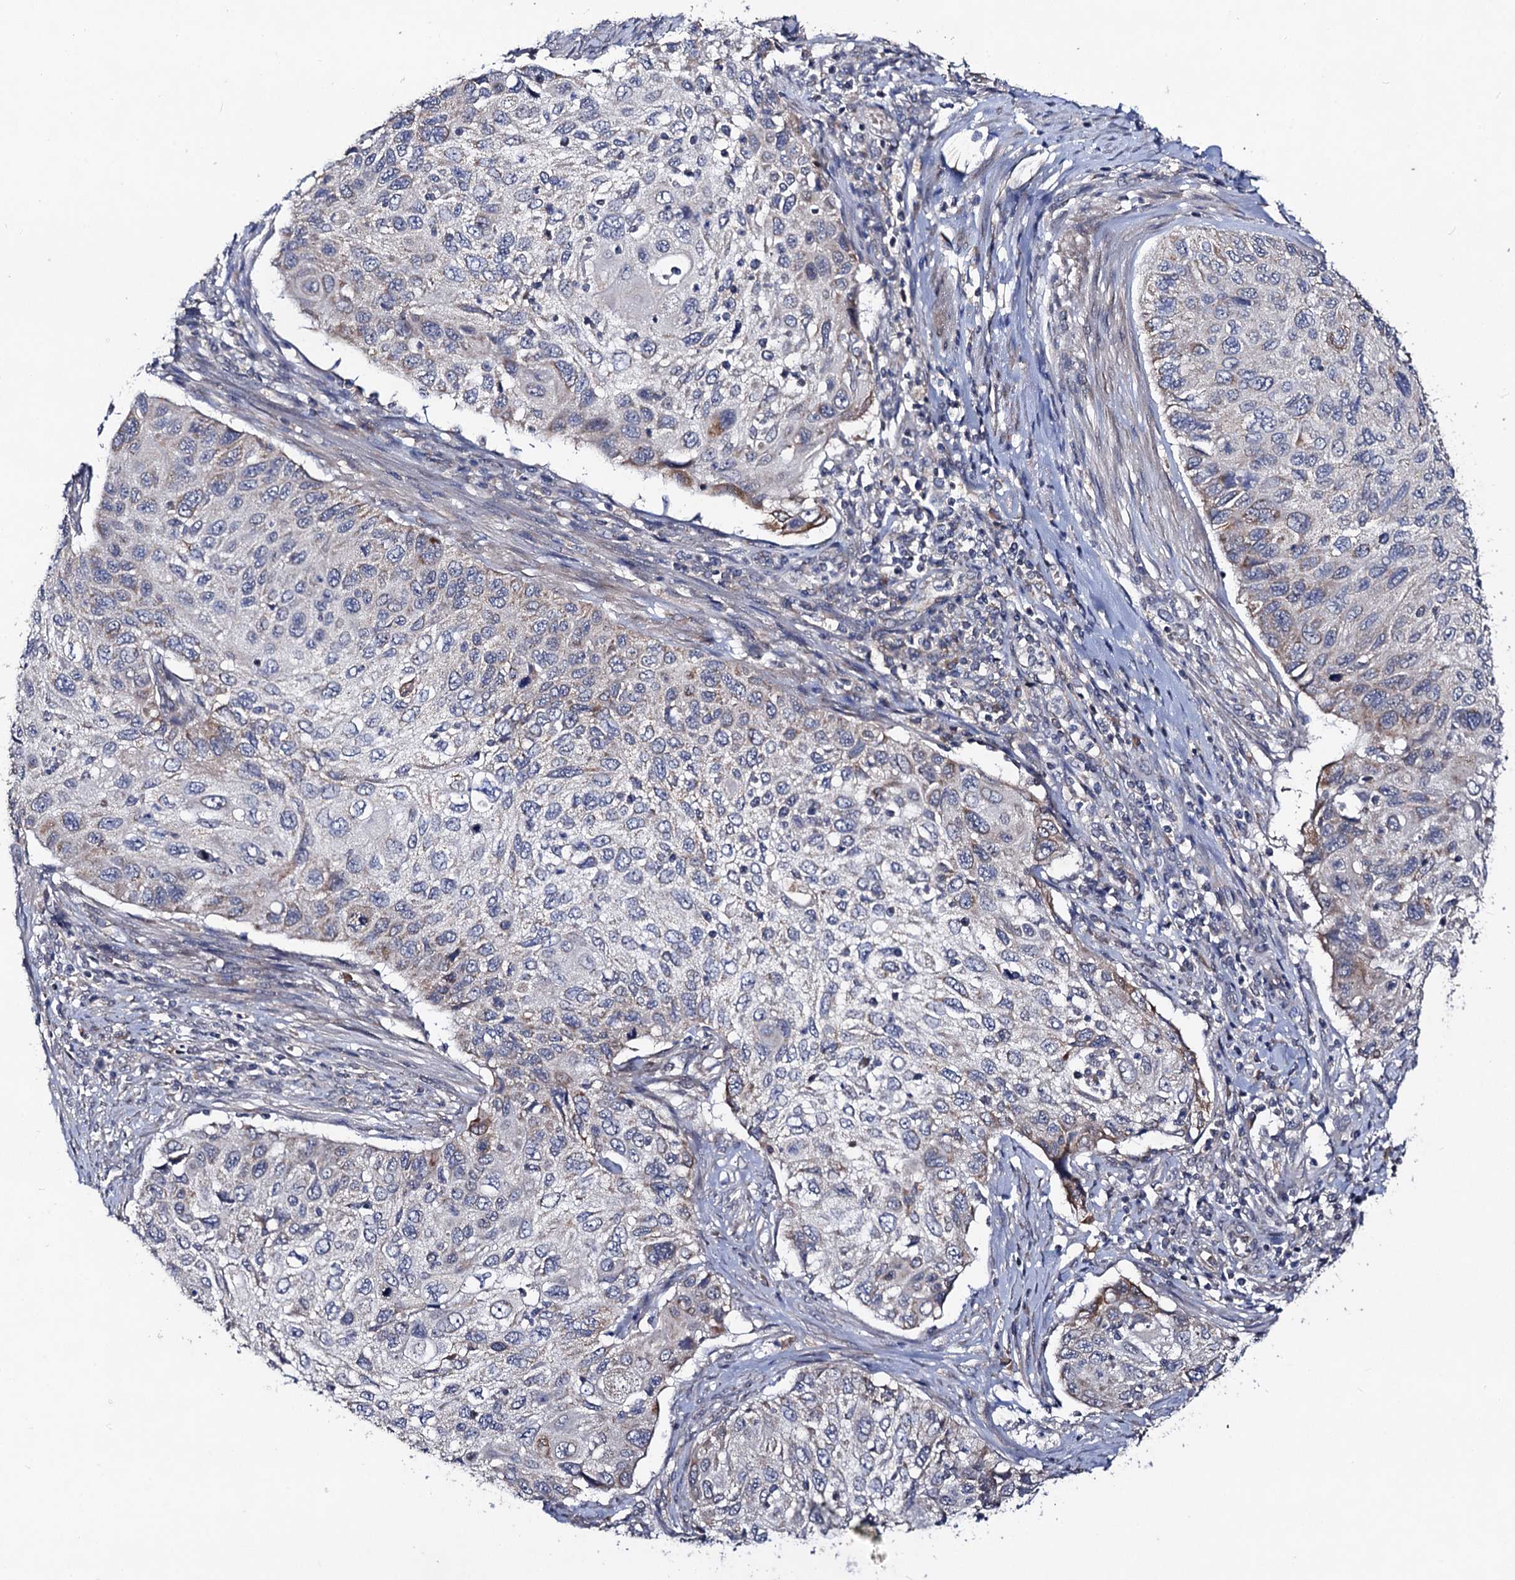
{"staining": {"intensity": "negative", "quantity": "none", "location": "none"}, "tissue": "cervical cancer", "cell_type": "Tumor cells", "image_type": "cancer", "snomed": [{"axis": "morphology", "description": "Squamous cell carcinoma, NOS"}, {"axis": "topography", "description": "Cervix"}], "caption": "This image is of cervical cancer stained with immunohistochemistry to label a protein in brown with the nuclei are counter-stained blue. There is no staining in tumor cells.", "gene": "VPS37D", "patient": {"sex": "female", "age": 70}}